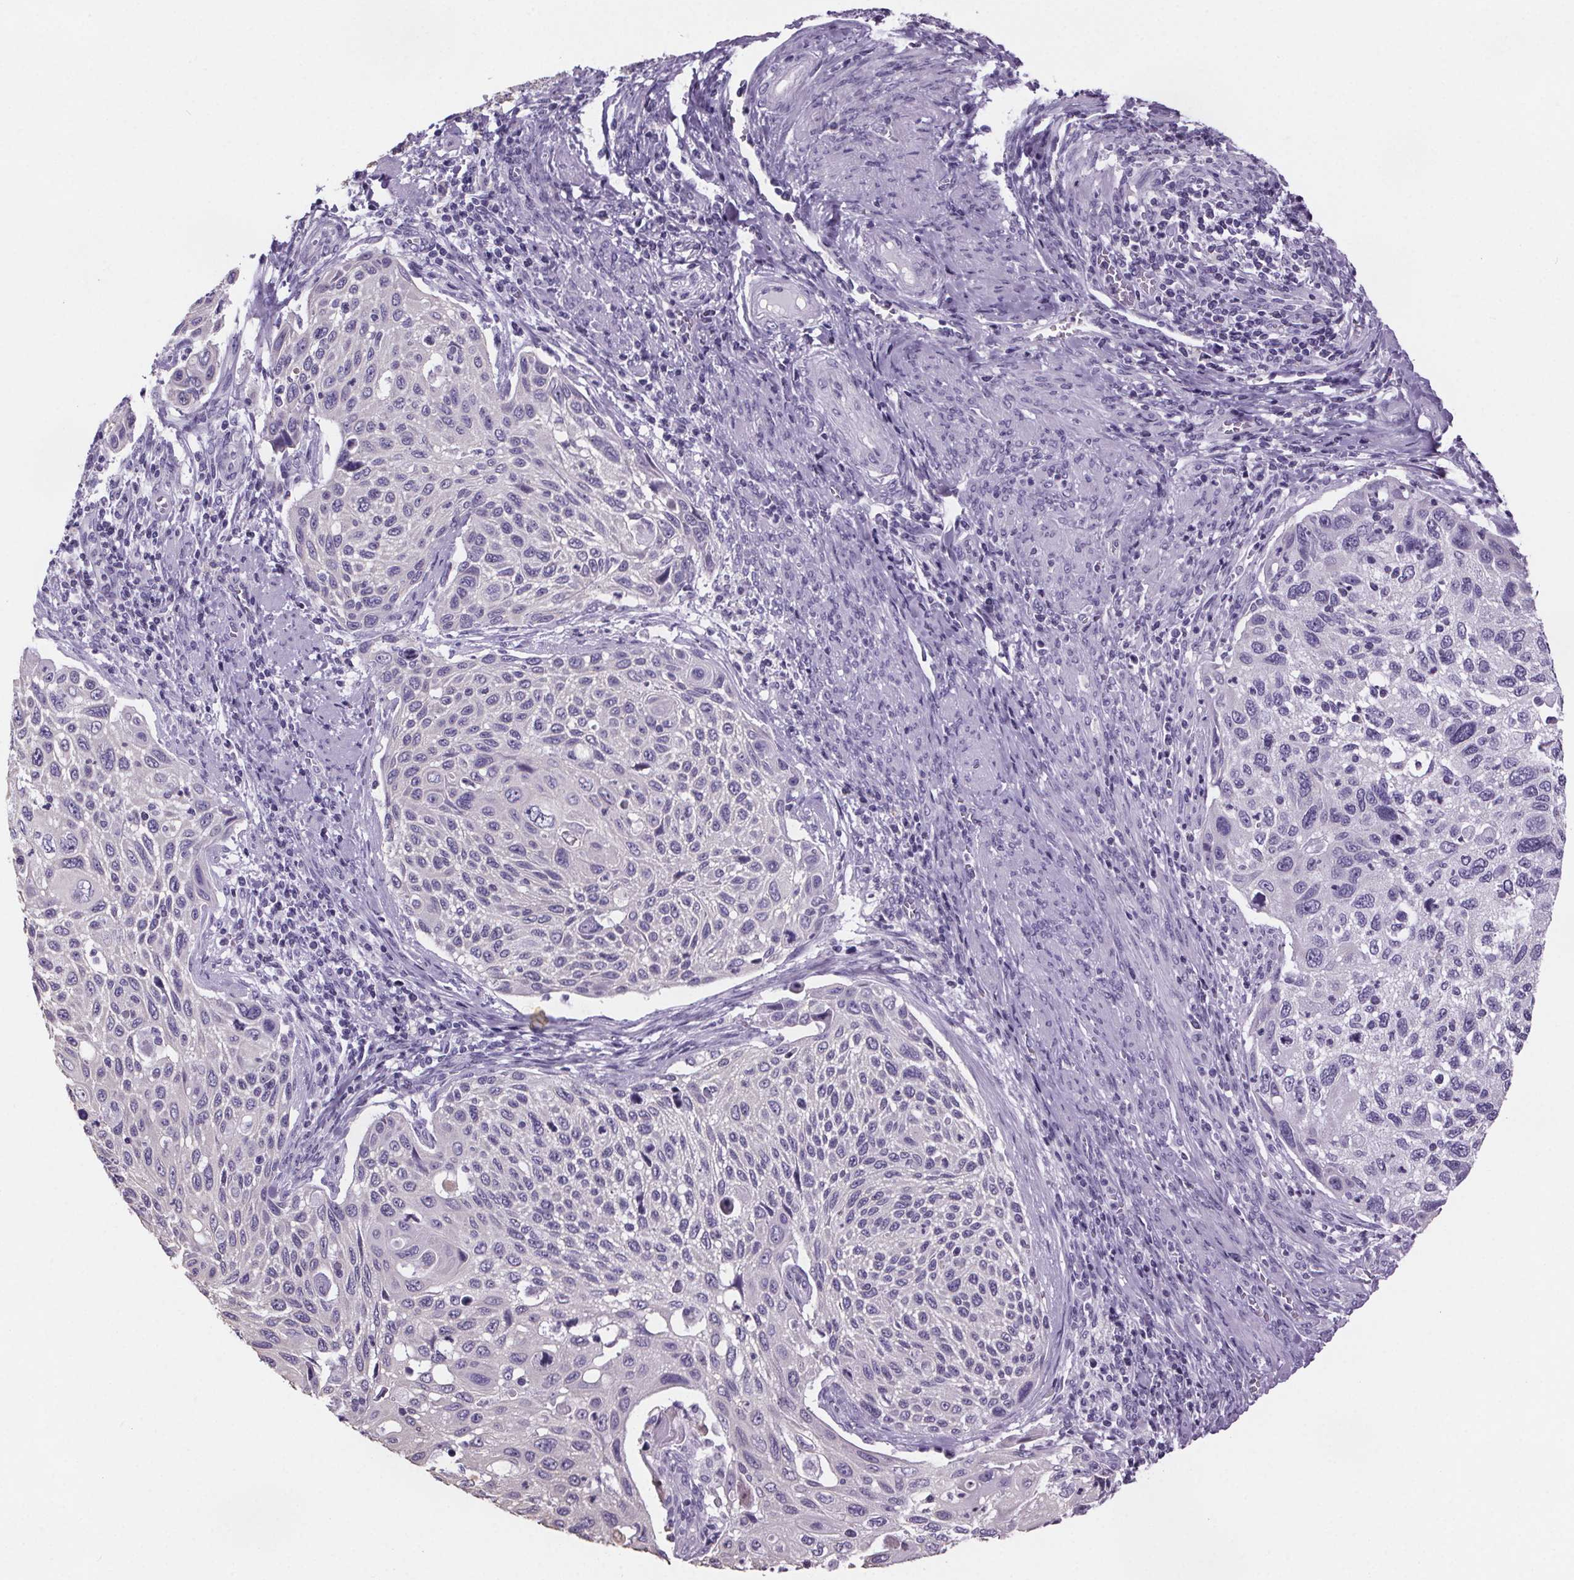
{"staining": {"intensity": "negative", "quantity": "none", "location": "none"}, "tissue": "cervical cancer", "cell_type": "Tumor cells", "image_type": "cancer", "snomed": [{"axis": "morphology", "description": "Squamous cell carcinoma, NOS"}, {"axis": "topography", "description": "Cervix"}], "caption": "Tumor cells show no significant staining in cervical cancer (squamous cell carcinoma).", "gene": "CUBN", "patient": {"sex": "female", "age": 70}}